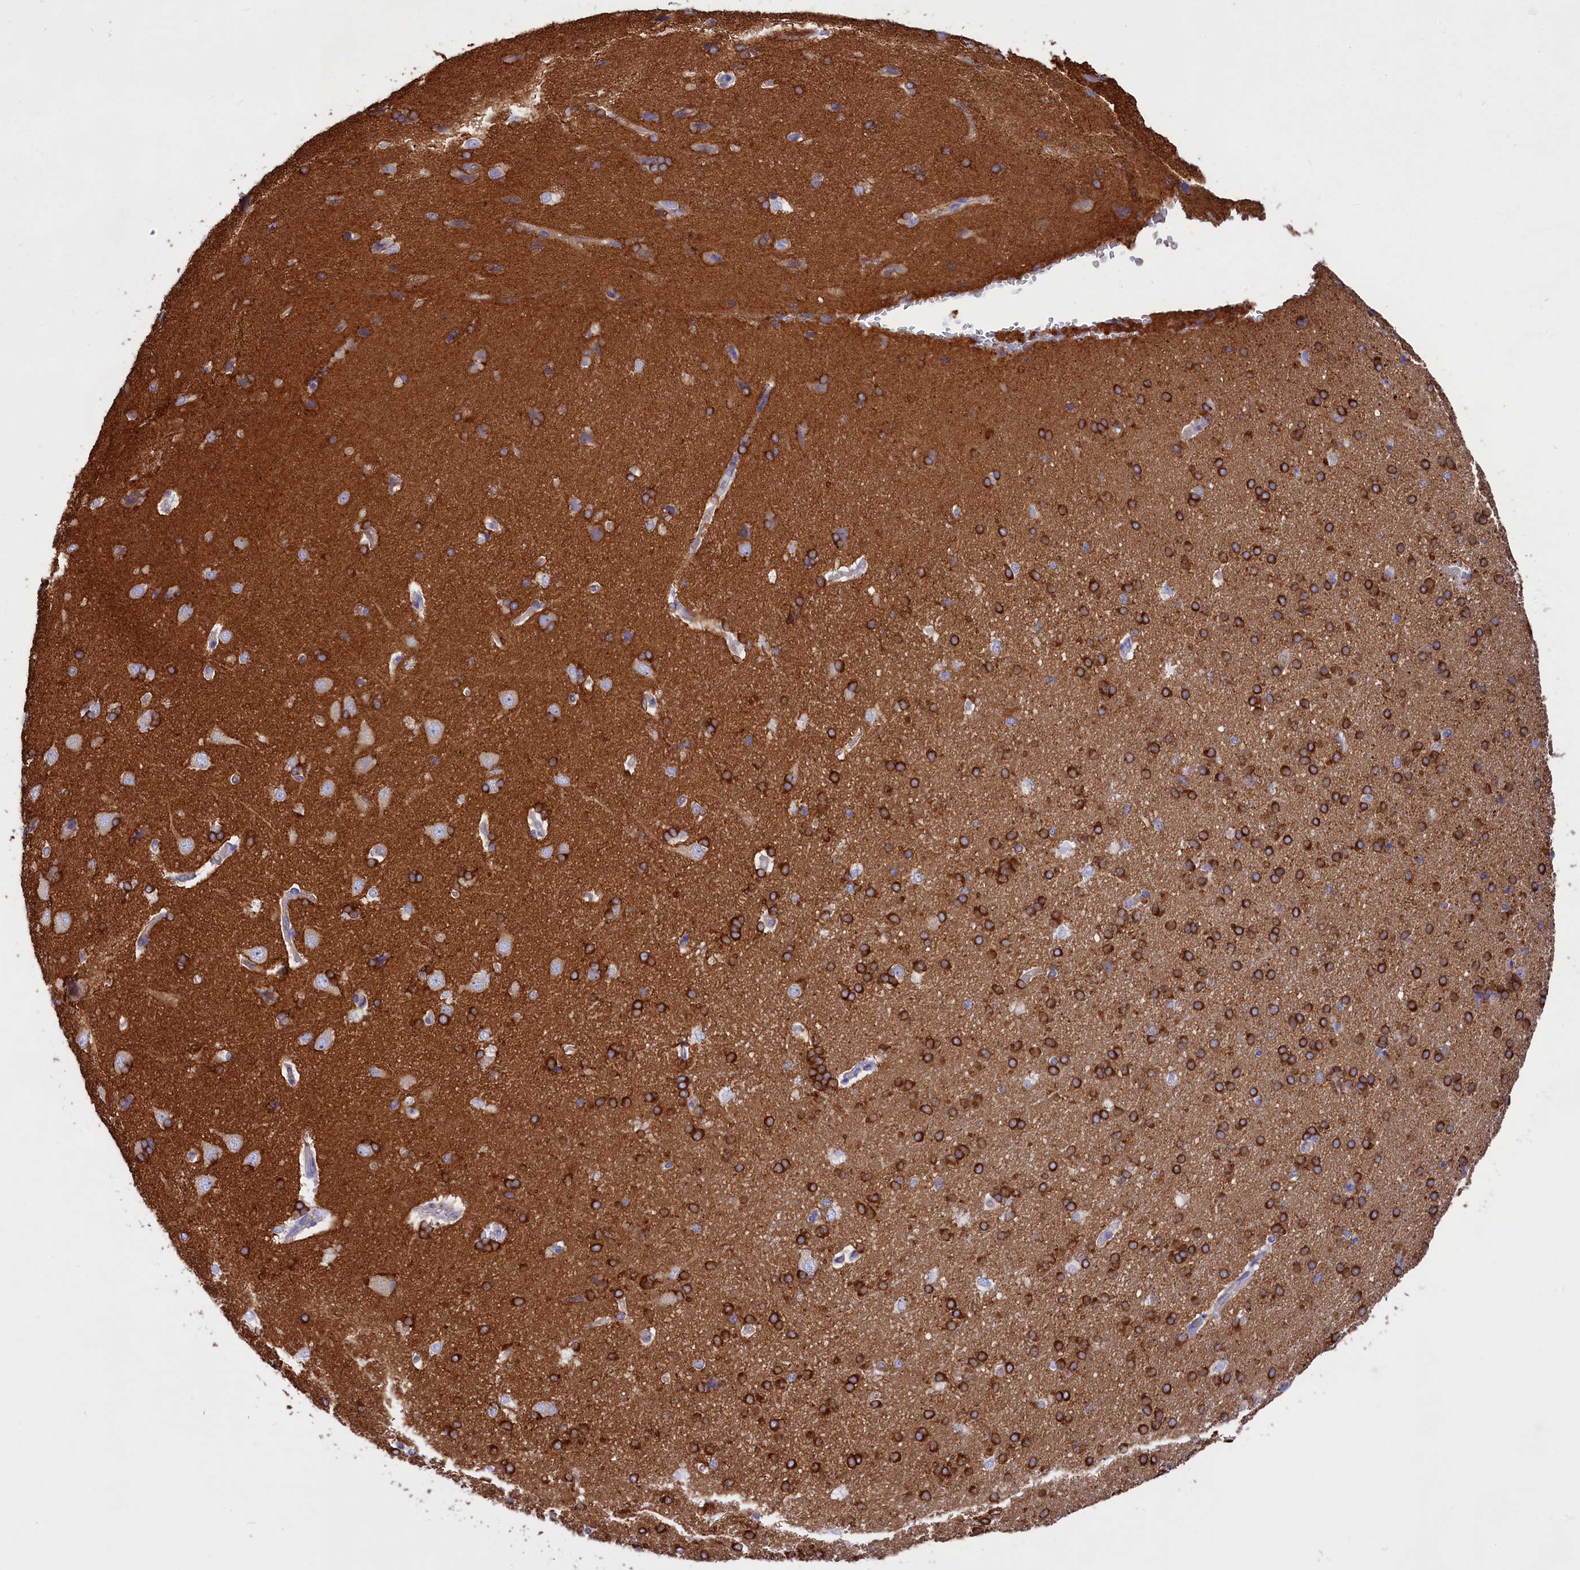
{"staining": {"intensity": "negative", "quantity": "none", "location": "none"}, "tissue": "cerebral cortex", "cell_type": "Endothelial cells", "image_type": "normal", "snomed": [{"axis": "morphology", "description": "Normal tissue, NOS"}, {"axis": "topography", "description": "Cerebral cortex"}], "caption": "An image of human cerebral cortex is negative for staining in endothelial cells. (Immunohistochemistry, brightfield microscopy, high magnification).", "gene": "PPP1R13L", "patient": {"sex": "male", "age": 62}}